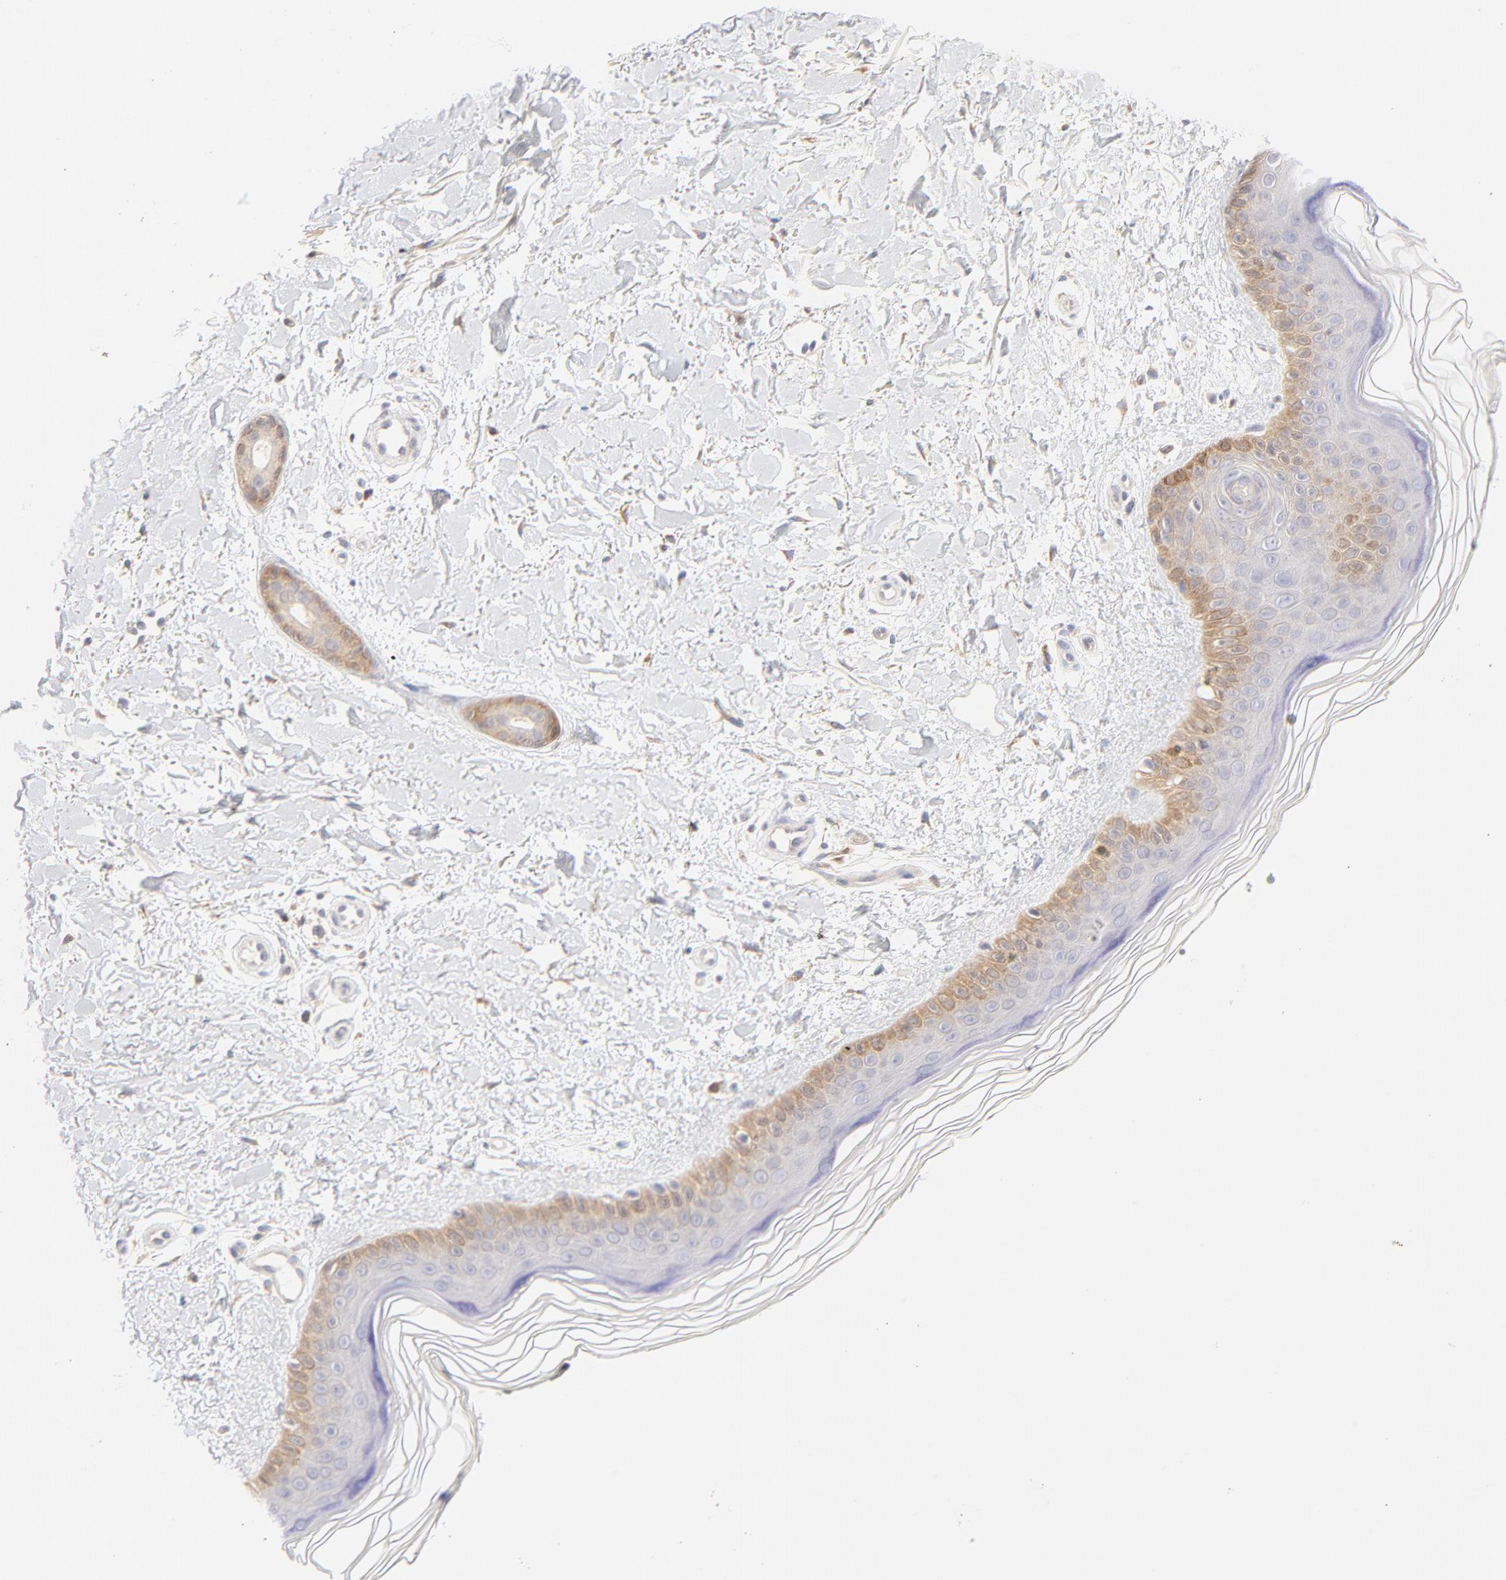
{"staining": {"intensity": "moderate", "quantity": ">75%", "location": "cytoplasmic/membranous"}, "tissue": "skin", "cell_type": "Fibroblasts", "image_type": "normal", "snomed": [{"axis": "morphology", "description": "Normal tissue, NOS"}, {"axis": "topography", "description": "Skin"}], "caption": "A brown stain highlights moderate cytoplasmic/membranous staining of a protein in fibroblasts of normal human skin.", "gene": "RPS6KA1", "patient": {"sex": "female", "age": 19}}